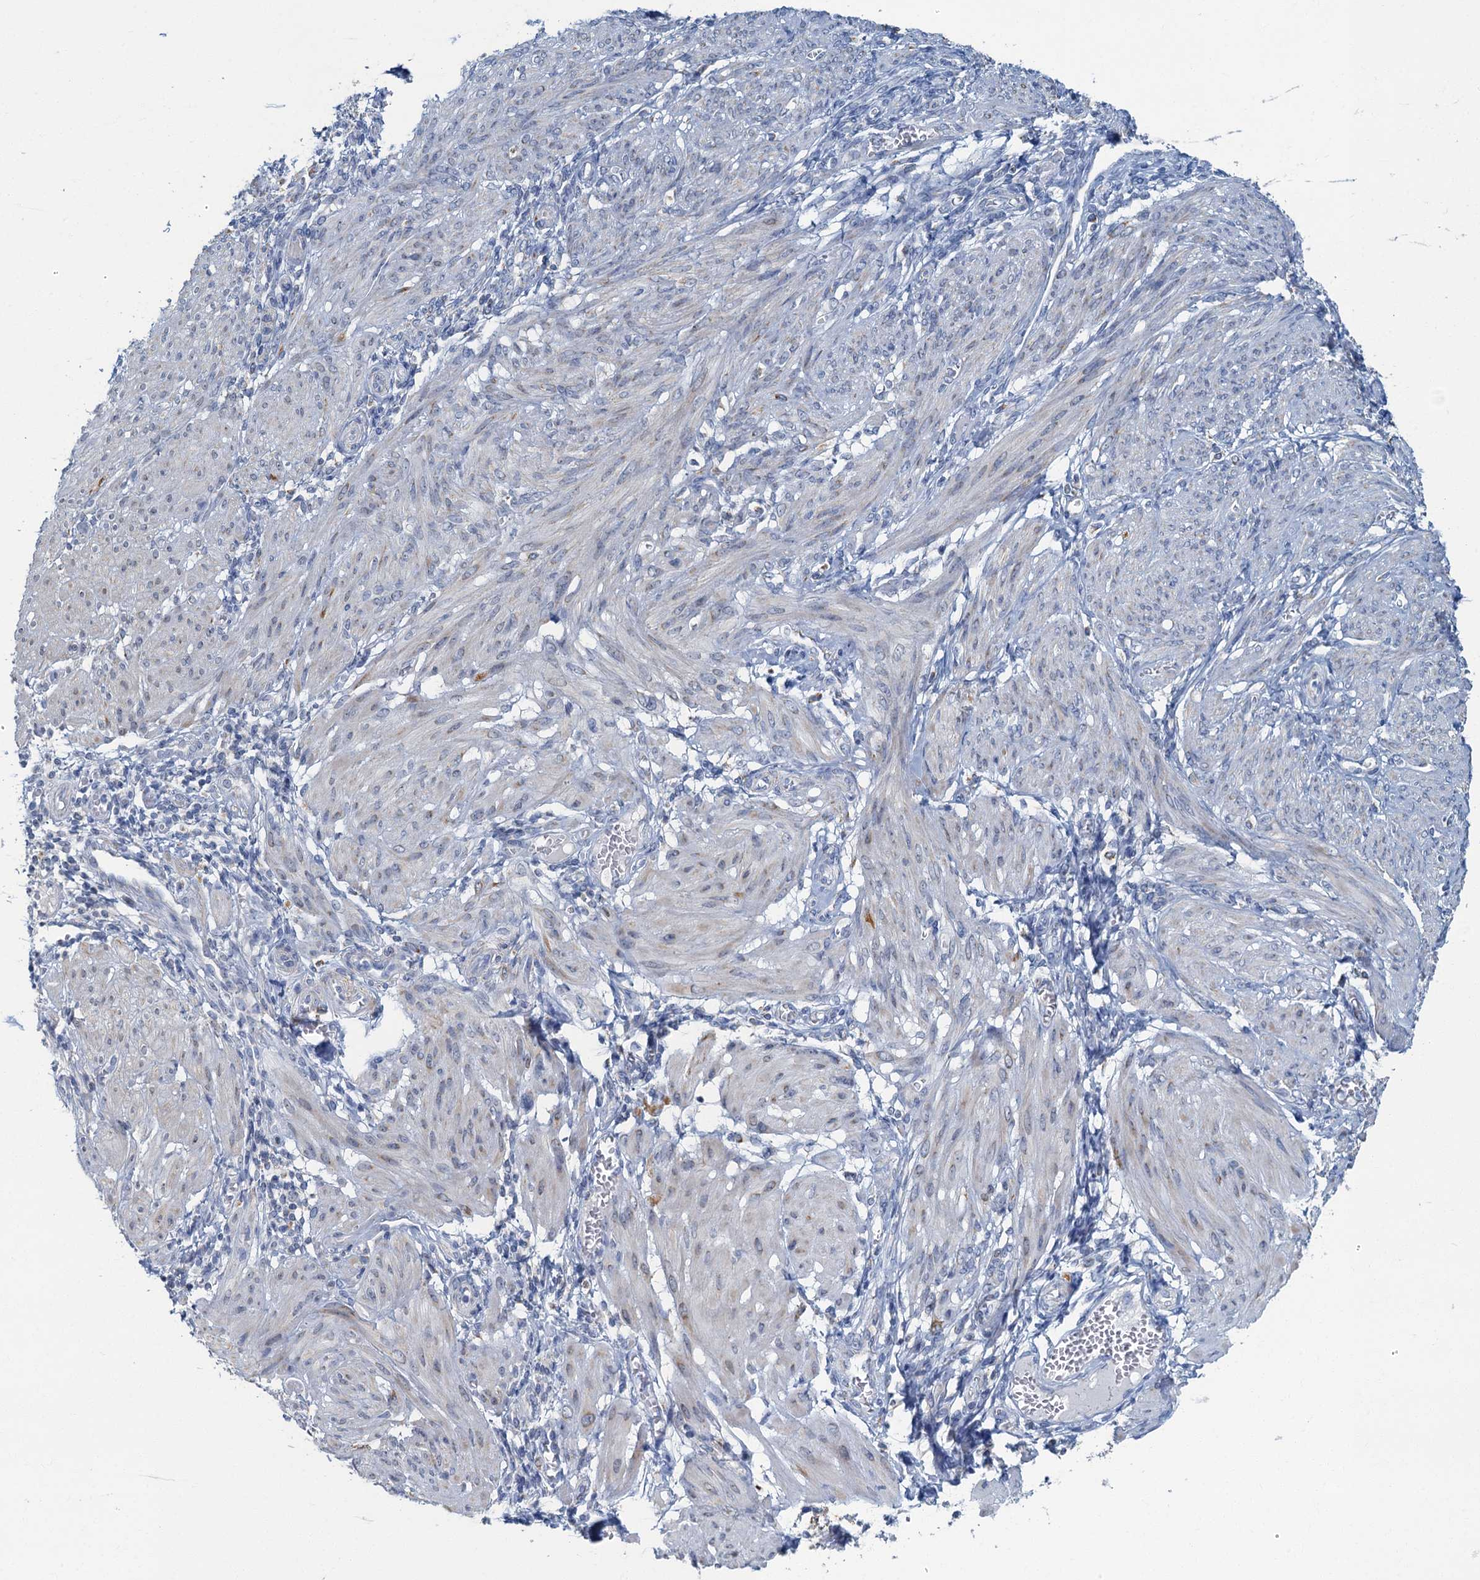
{"staining": {"intensity": "negative", "quantity": "none", "location": "none"}, "tissue": "smooth muscle", "cell_type": "Smooth muscle cells", "image_type": "normal", "snomed": [{"axis": "morphology", "description": "Normal tissue, NOS"}, {"axis": "topography", "description": "Smooth muscle"}], "caption": "The histopathology image reveals no staining of smooth muscle cells in benign smooth muscle. (DAB immunohistochemistry (IHC) with hematoxylin counter stain).", "gene": "RAD9B", "patient": {"sex": "female", "age": 39}}